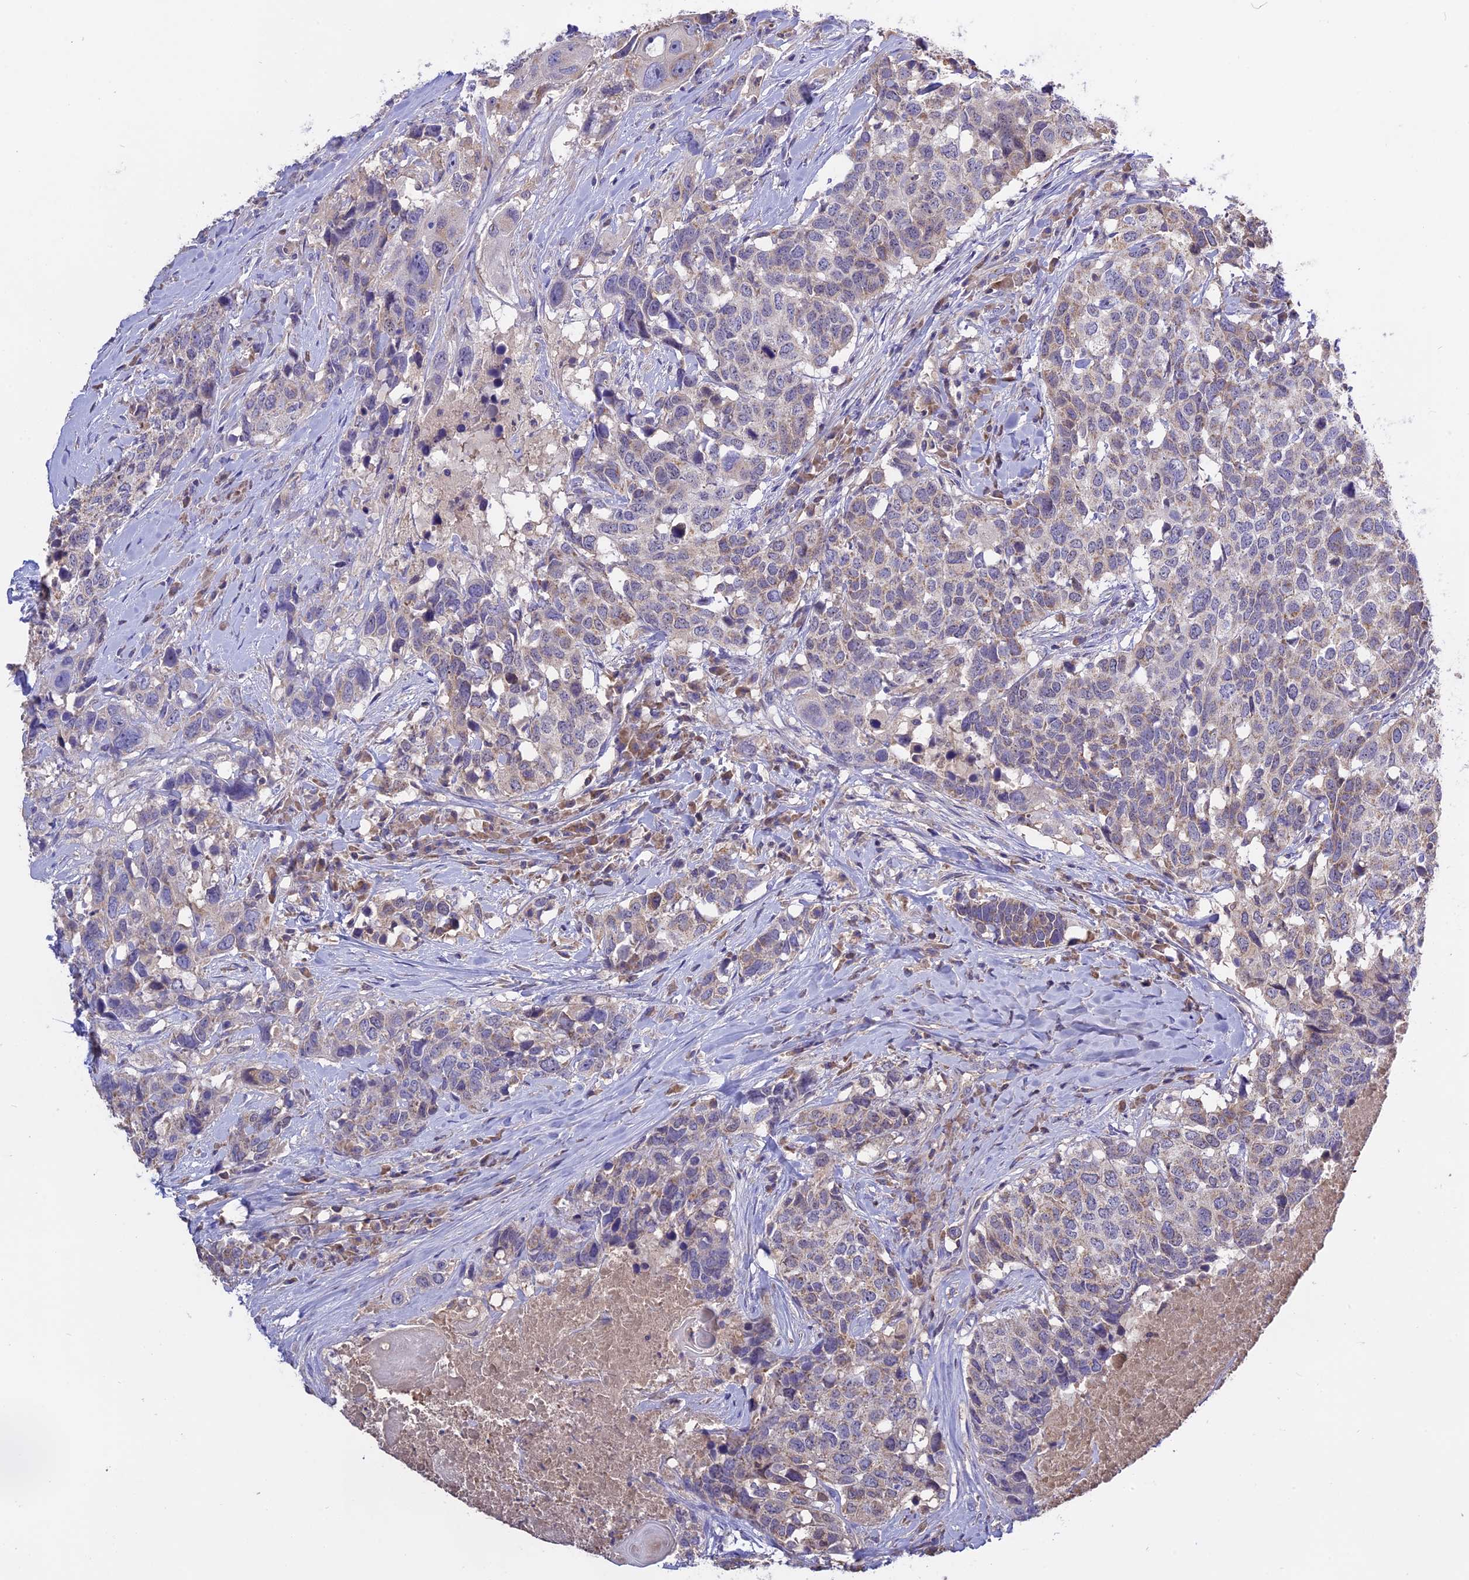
{"staining": {"intensity": "weak", "quantity": "25%-75%", "location": "cytoplasmic/membranous"}, "tissue": "head and neck cancer", "cell_type": "Tumor cells", "image_type": "cancer", "snomed": [{"axis": "morphology", "description": "Squamous cell carcinoma, NOS"}, {"axis": "topography", "description": "Head-Neck"}], "caption": "Immunohistochemistry micrograph of neoplastic tissue: head and neck cancer (squamous cell carcinoma) stained using IHC displays low levels of weak protein expression localized specifically in the cytoplasmic/membranous of tumor cells, appearing as a cytoplasmic/membranous brown color.", "gene": "NUDT8", "patient": {"sex": "male", "age": 66}}